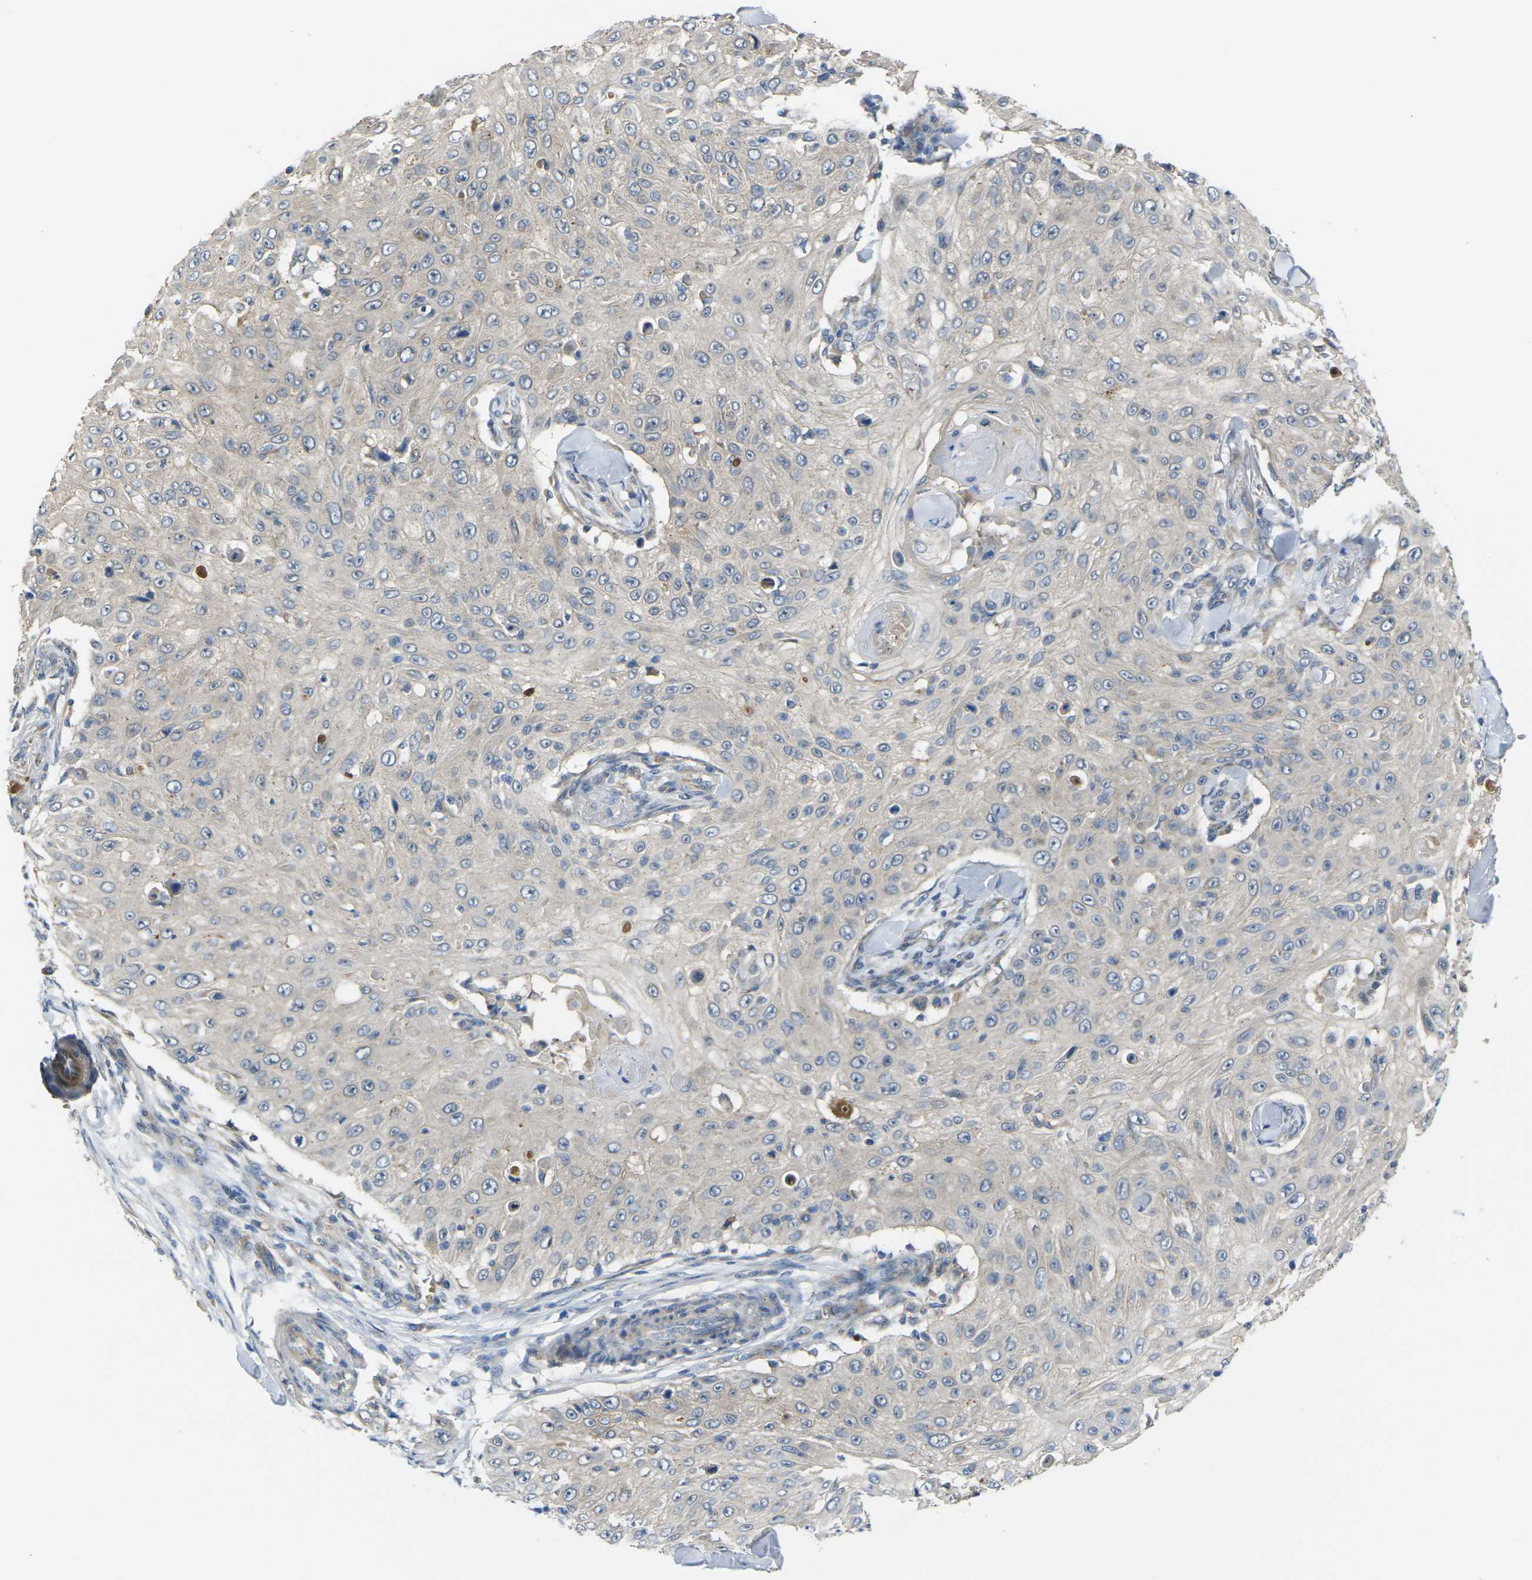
{"staining": {"intensity": "moderate", "quantity": "25%-75%", "location": "cytoplasmic/membranous"}, "tissue": "skin cancer", "cell_type": "Tumor cells", "image_type": "cancer", "snomed": [{"axis": "morphology", "description": "Squamous cell carcinoma, NOS"}, {"axis": "topography", "description": "Skin"}], "caption": "Immunohistochemical staining of human skin squamous cell carcinoma displays medium levels of moderate cytoplasmic/membranous protein positivity in approximately 25%-75% of tumor cells.", "gene": "GNA12", "patient": {"sex": "male", "age": 86}}